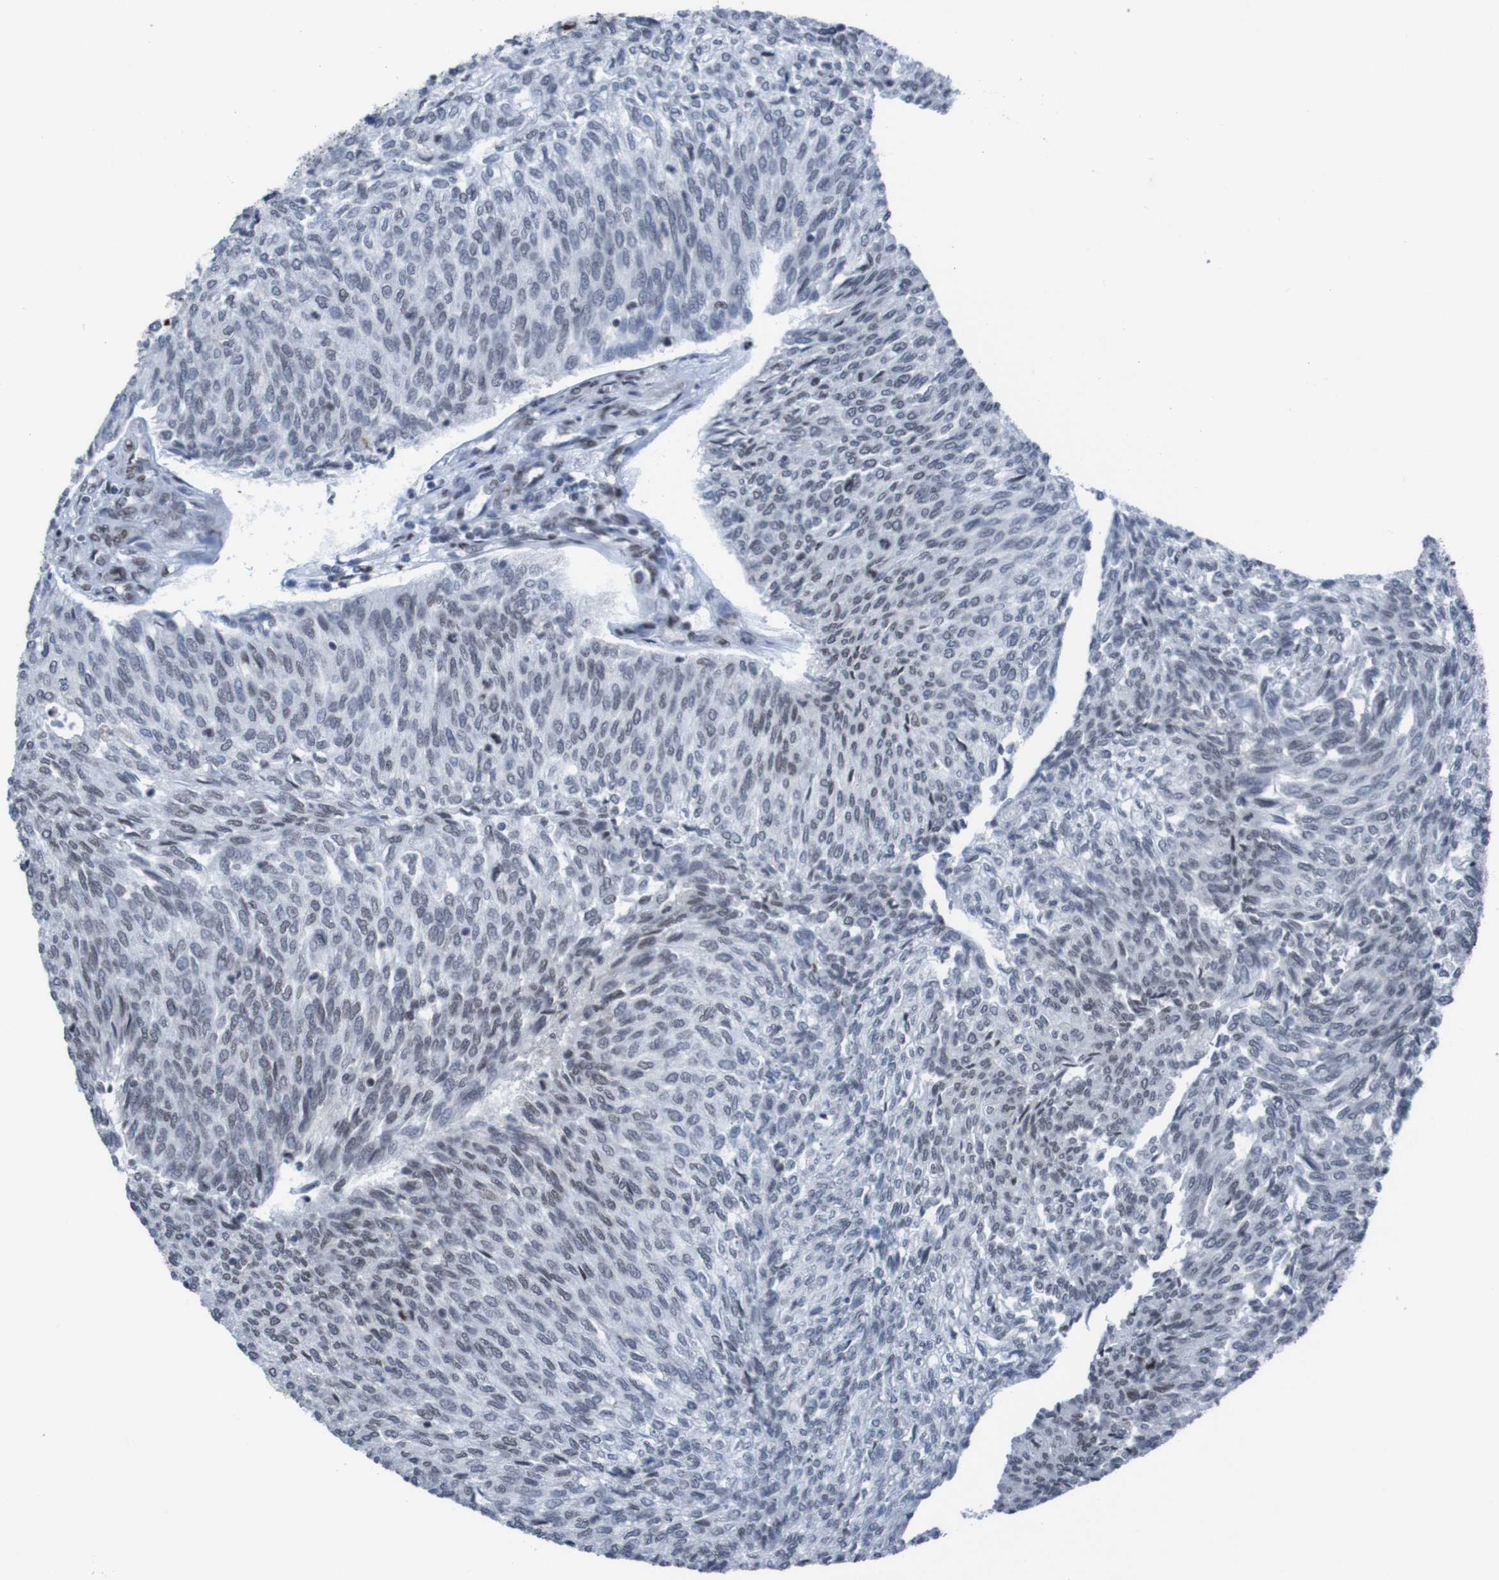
{"staining": {"intensity": "strong", "quantity": "<25%", "location": "nuclear"}, "tissue": "urothelial cancer", "cell_type": "Tumor cells", "image_type": "cancer", "snomed": [{"axis": "morphology", "description": "Urothelial carcinoma, Low grade"}, {"axis": "topography", "description": "Urinary bladder"}], "caption": "Urothelial cancer stained with DAB (3,3'-diaminobenzidine) immunohistochemistry (IHC) exhibits medium levels of strong nuclear staining in about <25% of tumor cells.", "gene": "PHF2", "patient": {"sex": "female", "age": 79}}